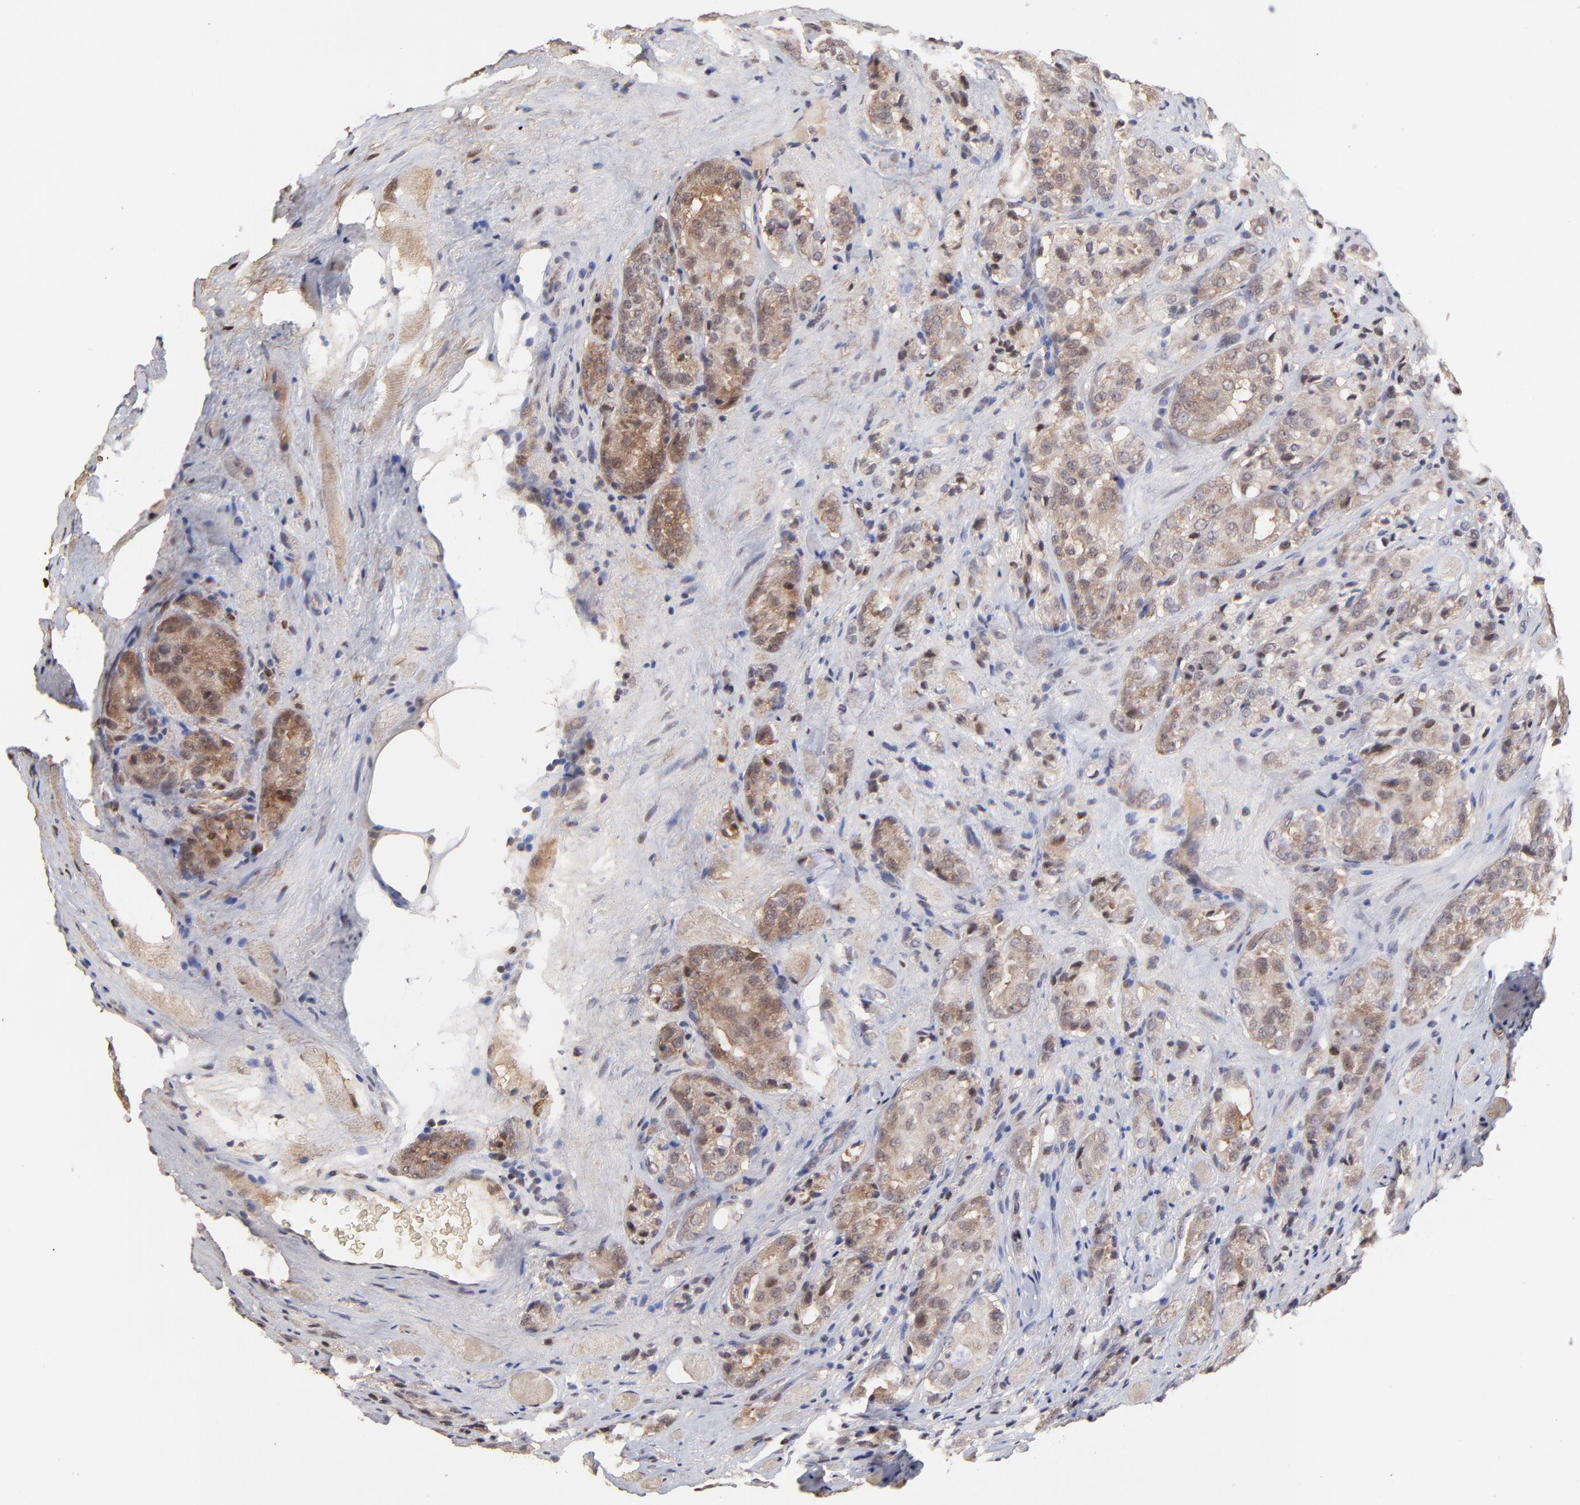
{"staining": {"intensity": "moderate", "quantity": ">75%", "location": "cytoplasmic/membranous,nuclear"}, "tissue": "prostate cancer", "cell_type": "Tumor cells", "image_type": "cancer", "snomed": [{"axis": "morphology", "description": "Adenocarcinoma, Medium grade"}, {"axis": "topography", "description": "Prostate"}], "caption": "Immunohistochemical staining of prostate medium-grade adenocarcinoma demonstrates moderate cytoplasmic/membranous and nuclear protein staining in about >75% of tumor cells.", "gene": "PSMD14", "patient": {"sex": "male", "age": 60}}